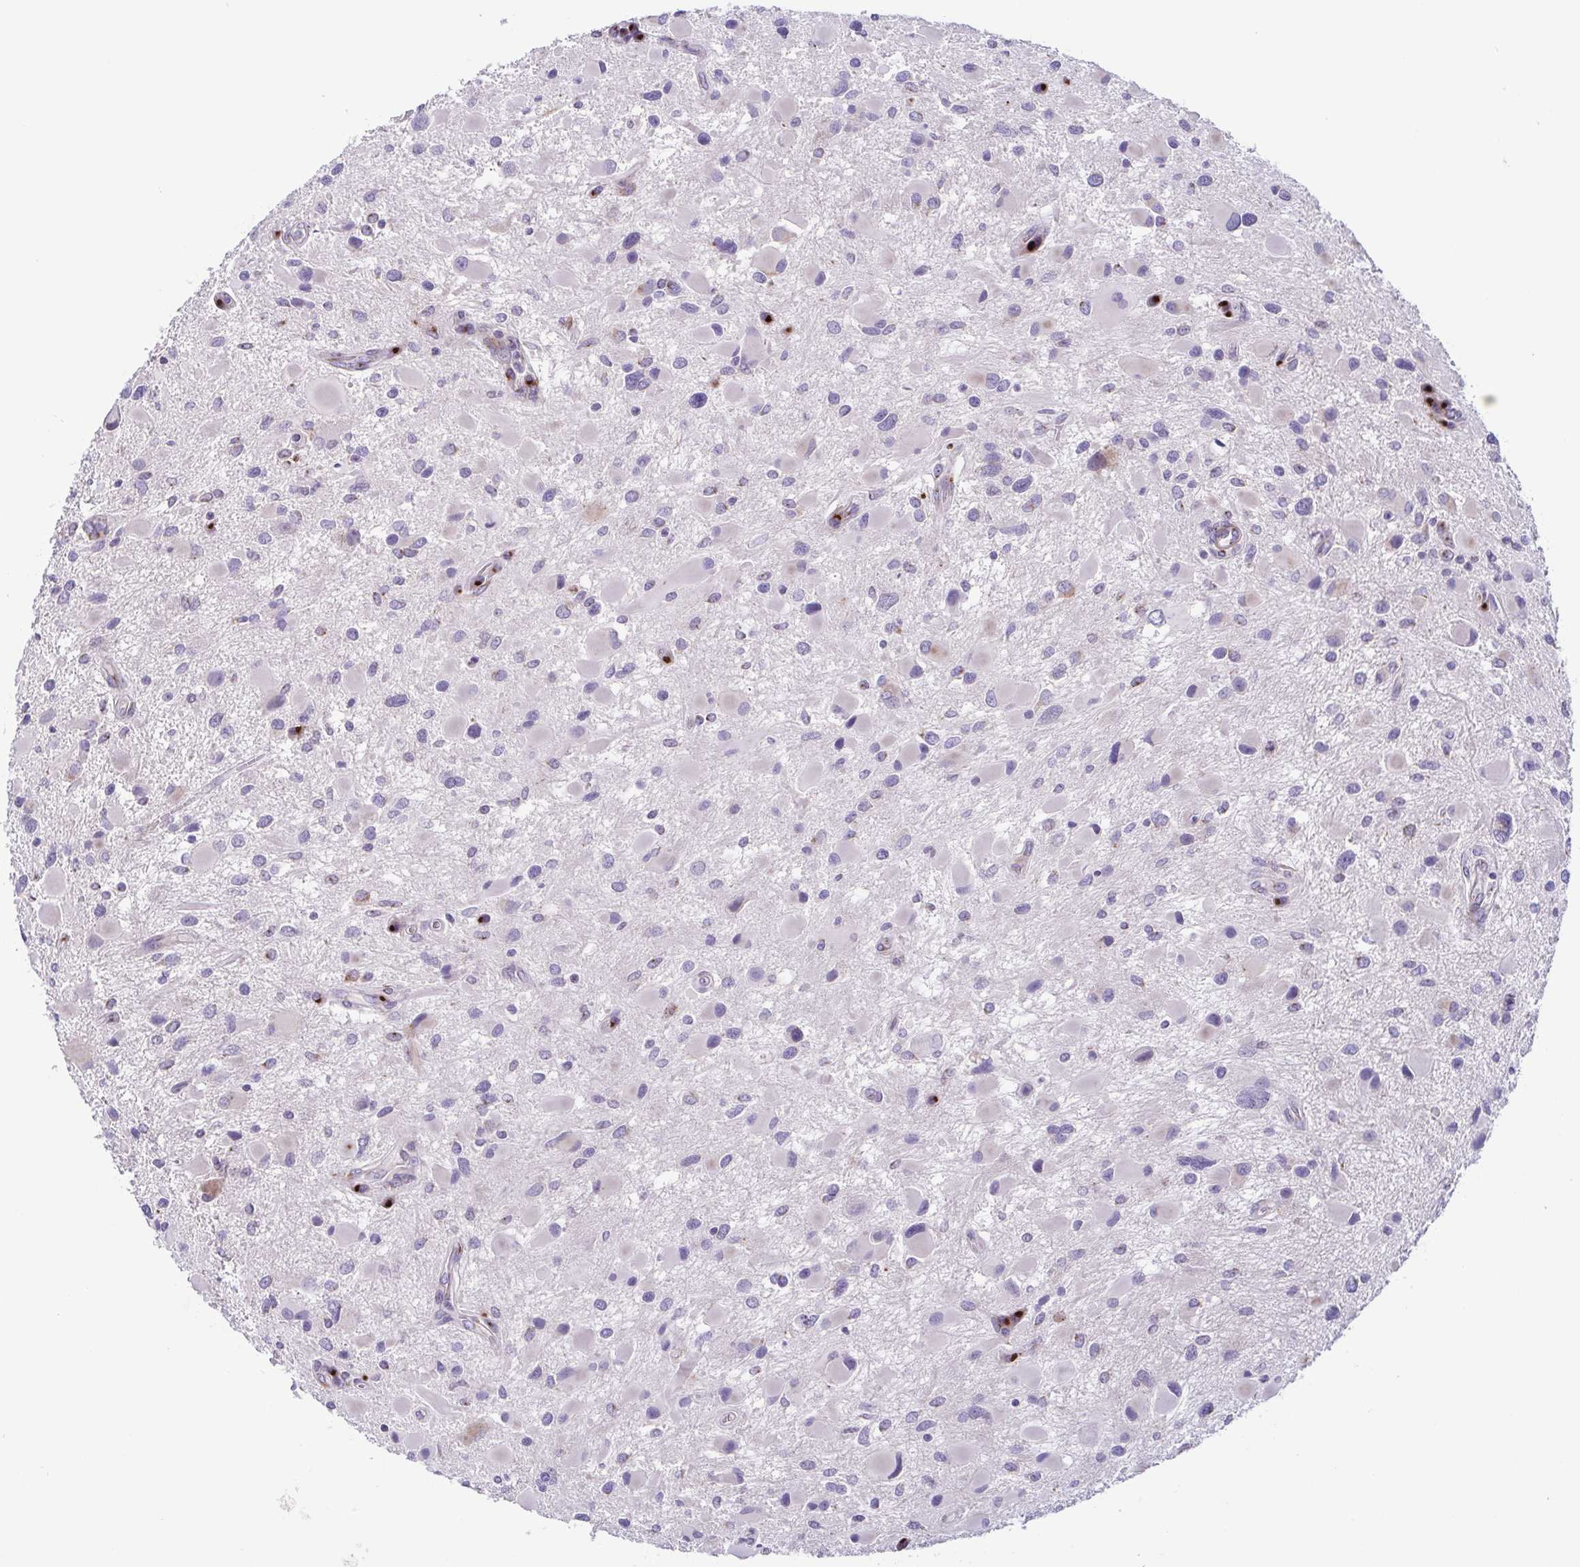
{"staining": {"intensity": "strong", "quantity": "<25%", "location": "cytoplasmic/membranous"}, "tissue": "glioma", "cell_type": "Tumor cells", "image_type": "cancer", "snomed": [{"axis": "morphology", "description": "Glioma, malignant, Low grade"}, {"axis": "topography", "description": "Brain"}], "caption": "Malignant glioma (low-grade) stained with a protein marker exhibits strong staining in tumor cells.", "gene": "COL17A1", "patient": {"sex": "female", "age": 32}}